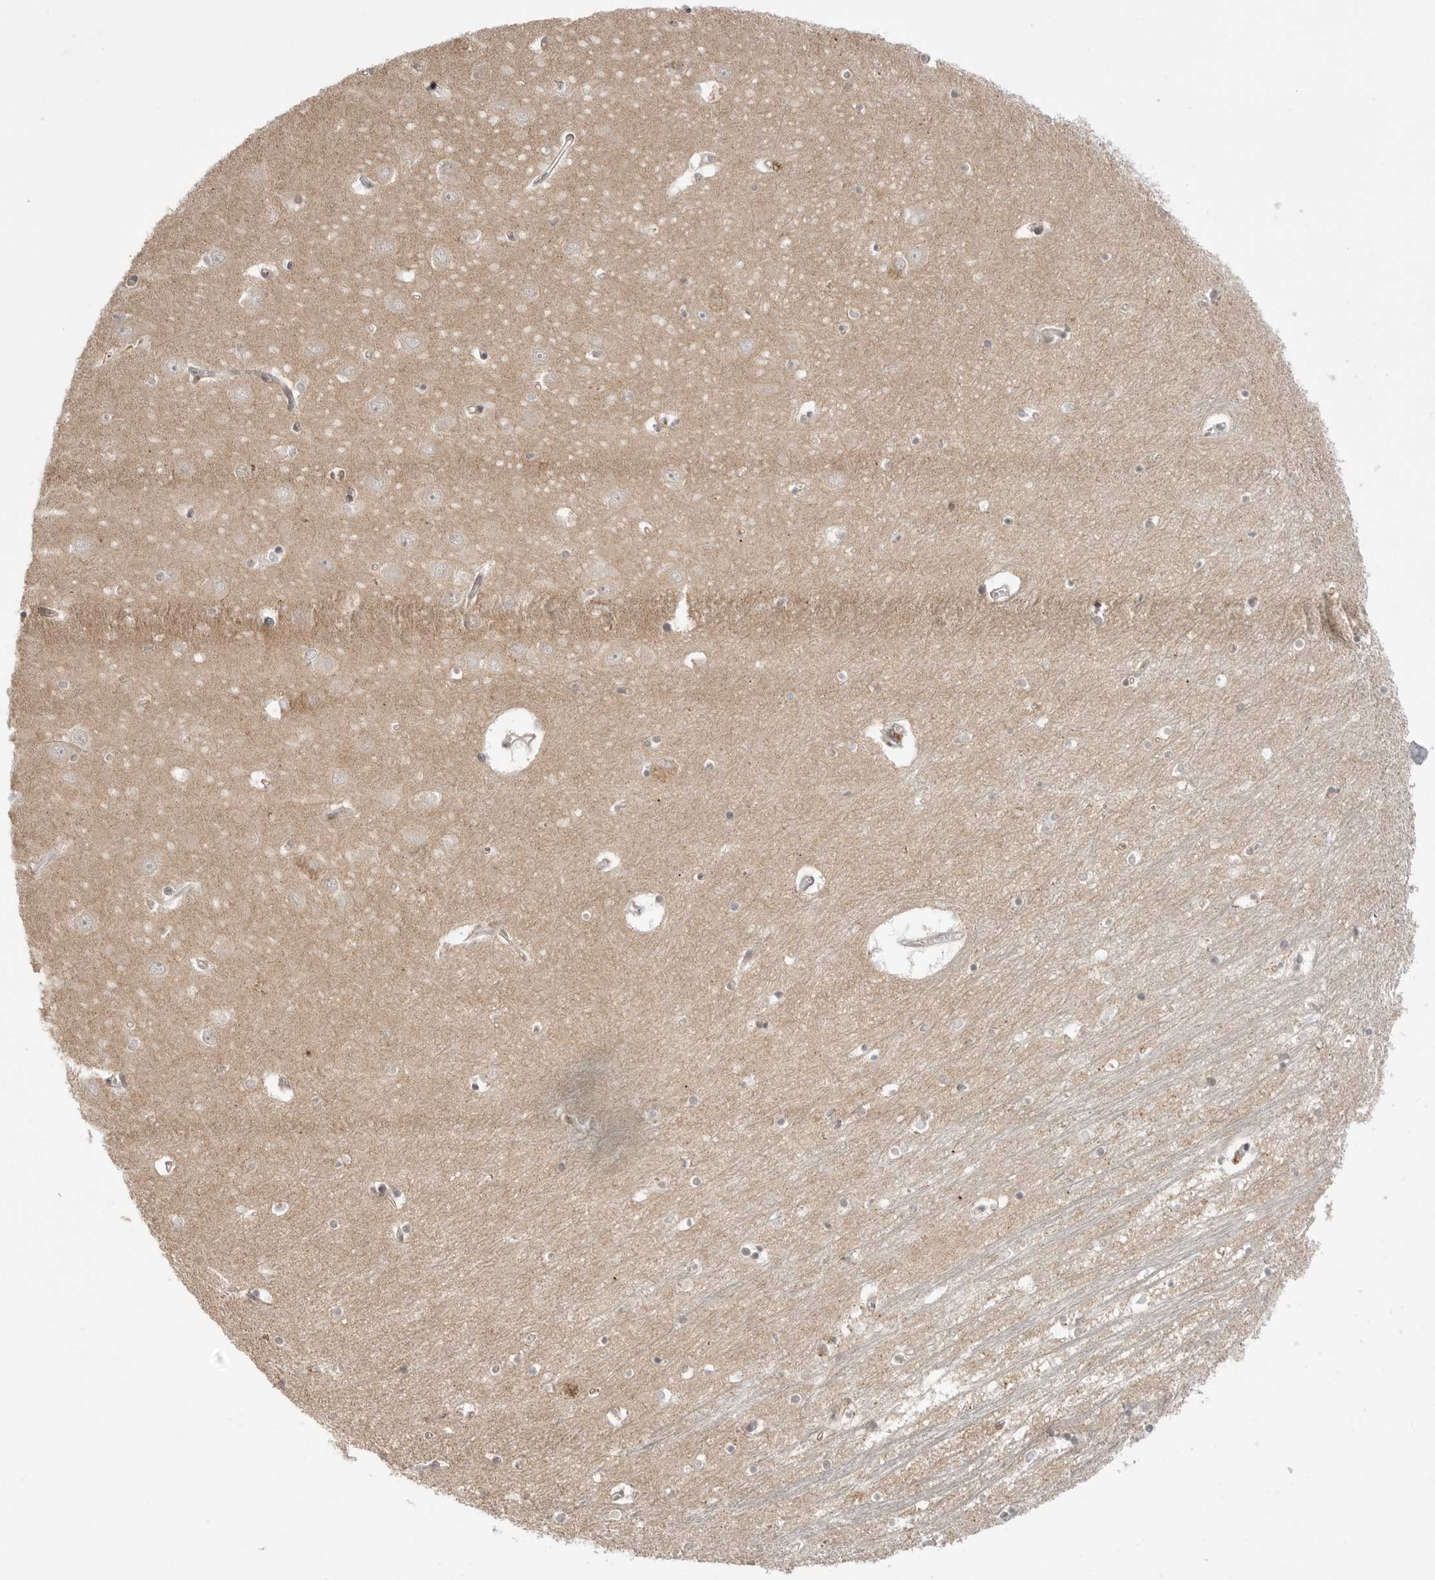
{"staining": {"intensity": "weak", "quantity": "<25%", "location": "cytoplasmic/membranous"}, "tissue": "hippocampus", "cell_type": "Glial cells", "image_type": "normal", "snomed": [{"axis": "morphology", "description": "Normal tissue, NOS"}, {"axis": "topography", "description": "Hippocampus"}], "caption": "Immunohistochemistry (IHC) micrograph of benign human hippocampus stained for a protein (brown), which reveals no positivity in glial cells. Nuclei are stained in blue.", "gene": "KALRN", "patient": {"sex": "male", "age": 70}}